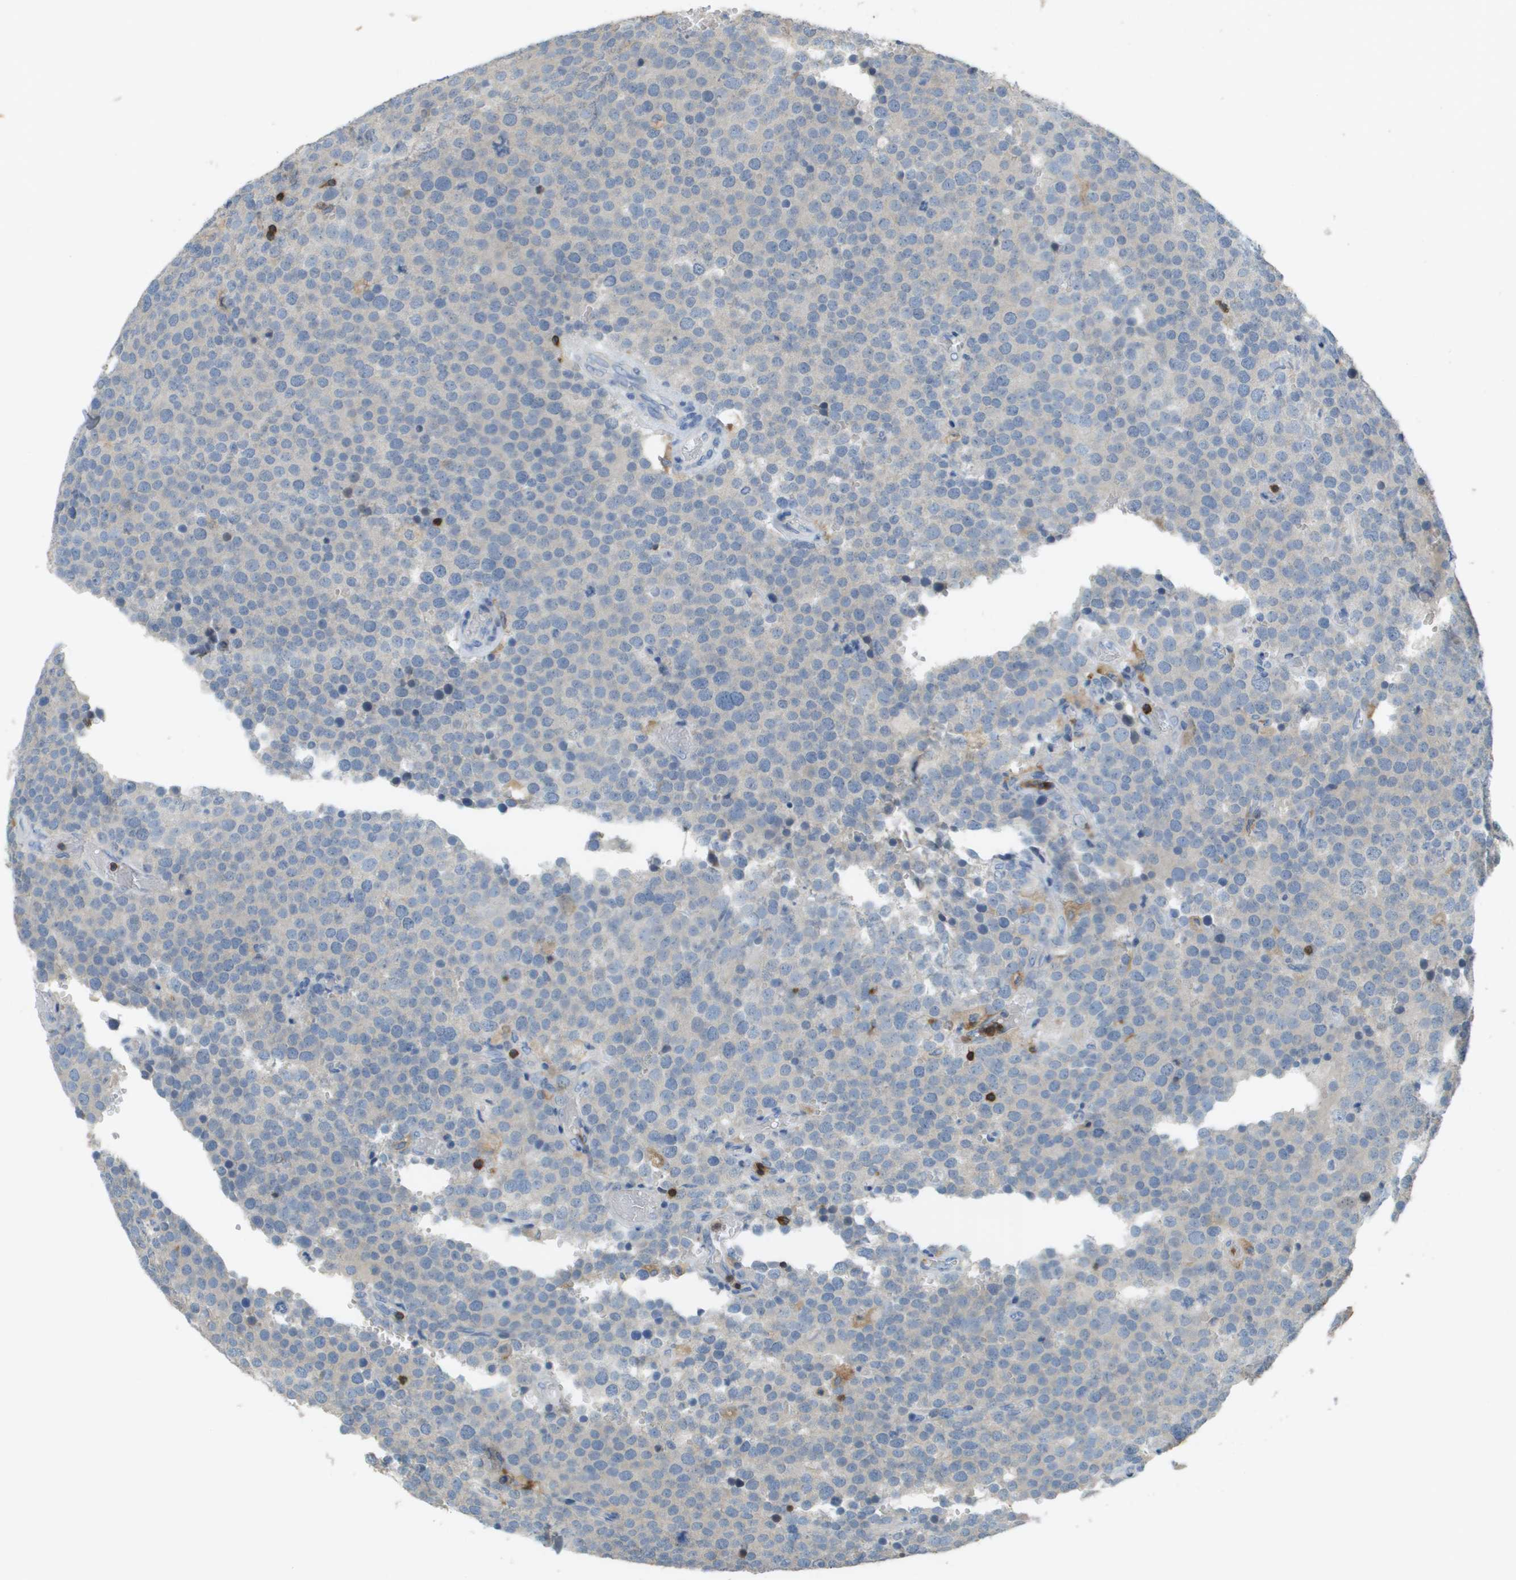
{"staining": {"intensity": "negative", "quantity": "none", "location": "none"}, "tissue": "testis cancer", "cell_type": "Tumor cells", "image_type": "cancer", "snomed": [{"axis": "morphology", "description": "Normal tissue, NOS"}, {"axis": "morphology", "description": "Seminoma, NOS"}, {"axis": "topography", "description": "Testis"}], "caption": "The immunohistochemistry (IHC) image has no significant positivity in tumor cells of seminoma (testis) tissue. The staining was performed using DAB to visualize the protein expression in brown, while the nuclei were stained in blue with hematoxylin (Magnification: 20x).", "gene": "APBB1IP", "patient": {"sex": "male", "age": 71}}